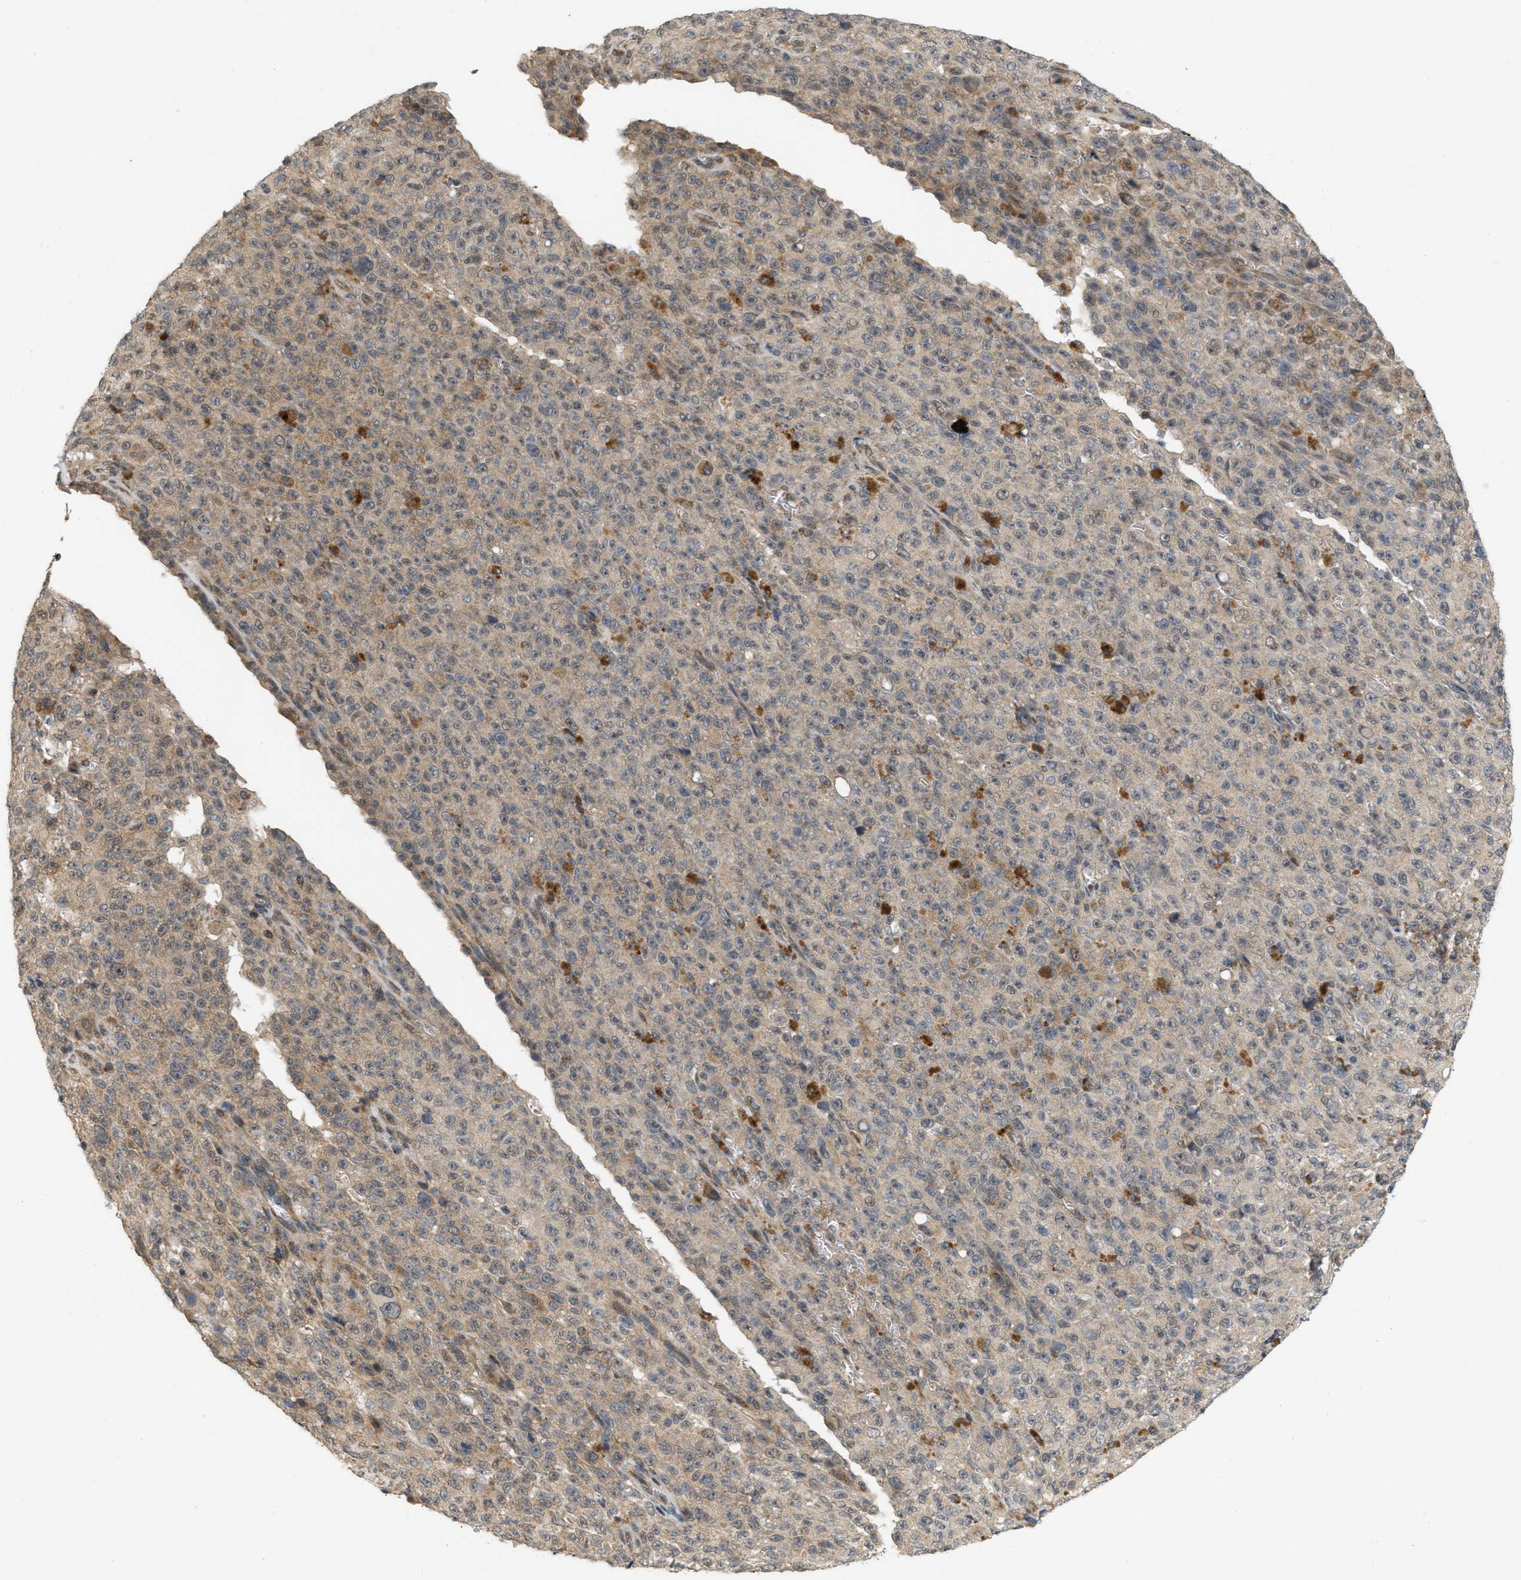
{"staining": {"intensity": "moderate", "quantity": ">75%", "location": "cytoplasmic/membranous"}, "tissue": "melanoma", "cell_type": "Tumor cells", "image_type": "cancer", "snomed": [{"axis": "morphology", "description": "Malignant melanoma, NOS"}, {"axis": "topography", "description": "Skin"}], "caption": "The immunohistochemical stain highlights moderate cytoplasmic/membranous positivity in tumor cells of melanoma tissue. (IHC, brightfield microscopy, high magnification).", "gene": "PRKD1", "patient": {"sex": "female", "age": 82}}